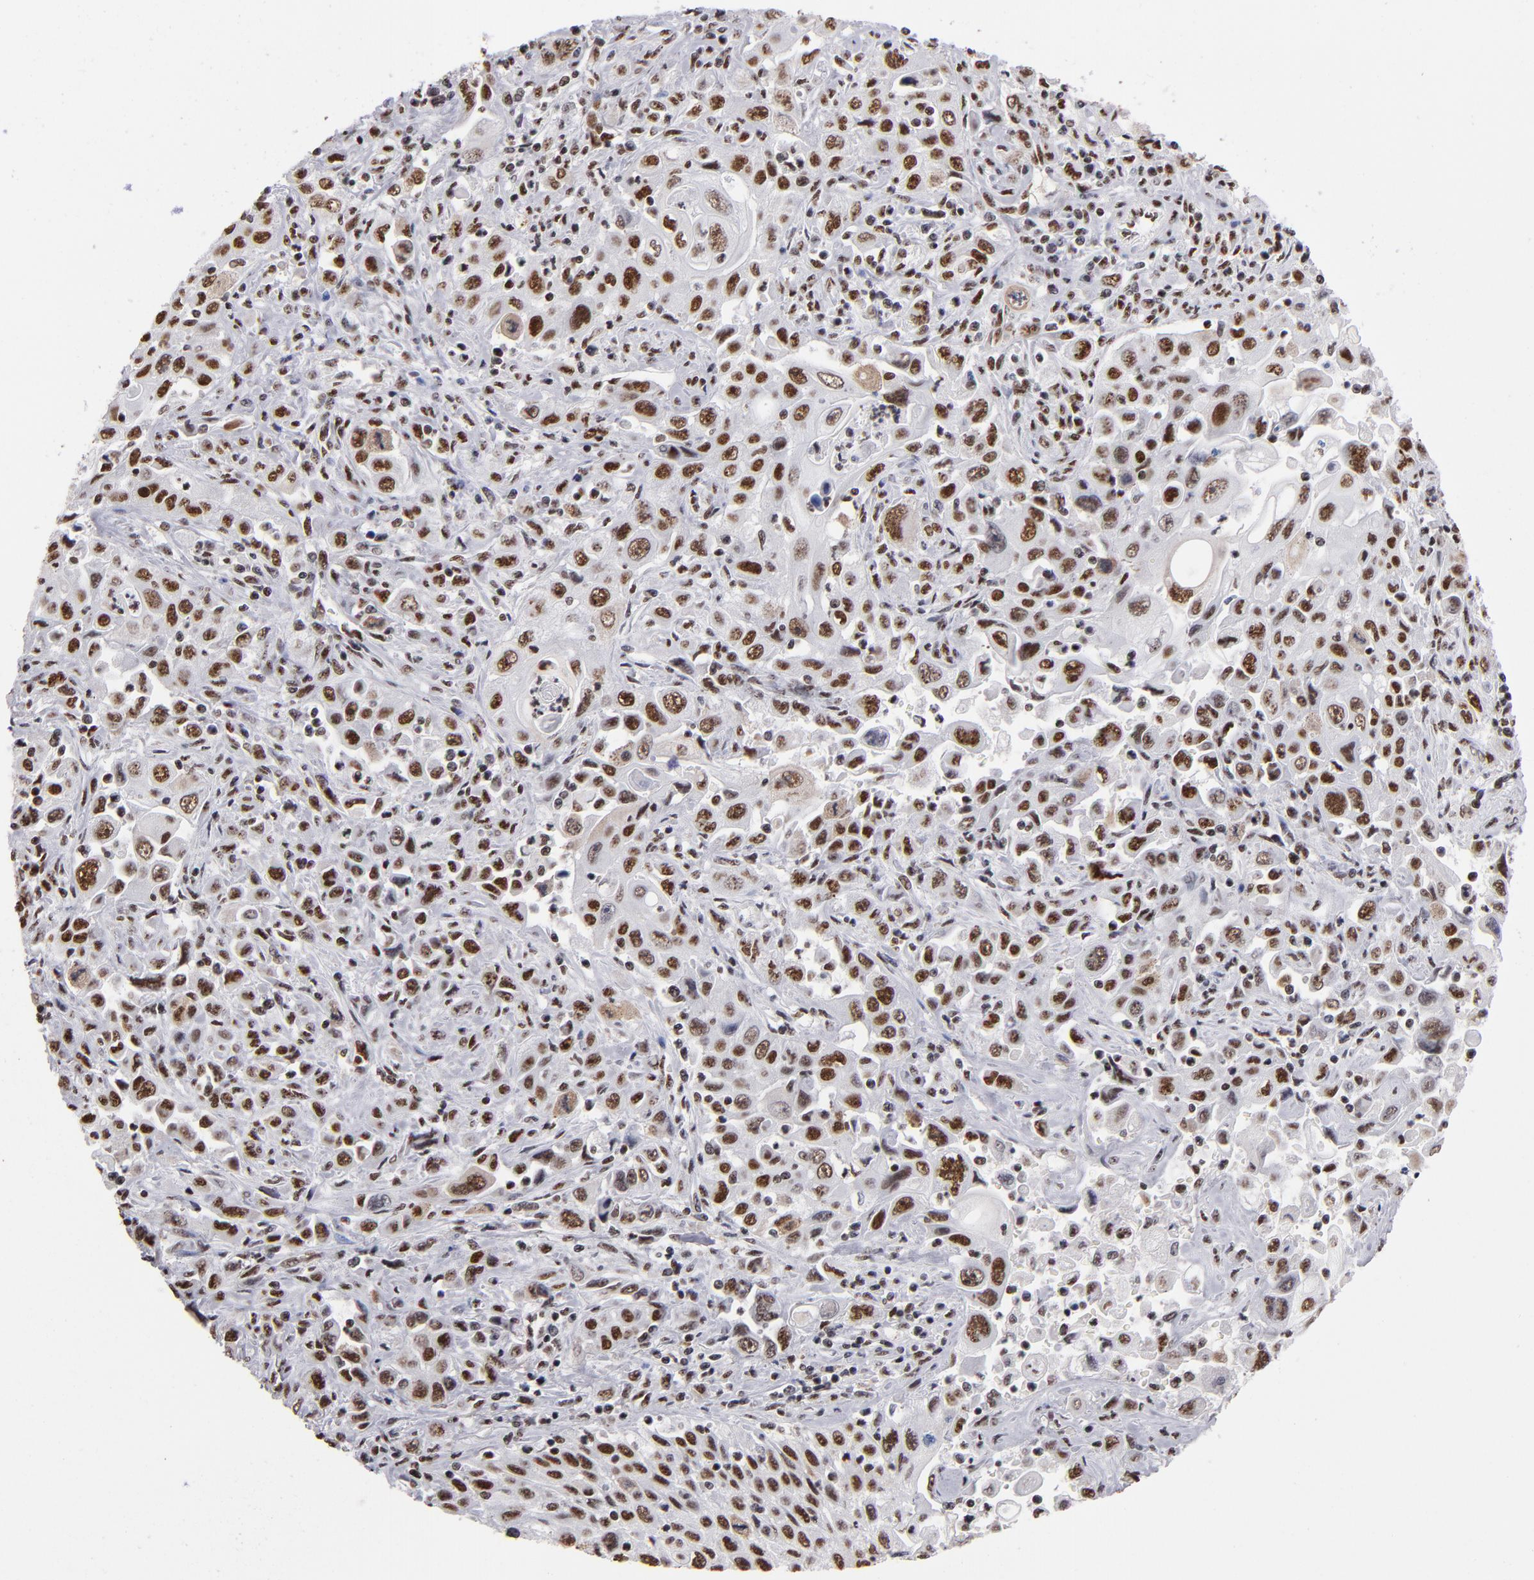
{"staining": {"intensity": "strong", "quantity": ">75%", "location": "nuclear"}, "tissue": "pancreatic cancer", "cell_type": "Tumor cells", "image_type": "cancer", "snomed": [{"axis": "morphology", "description": "Adenocarcinoma, NOS"}, {"axis": "topography", "description": "Pancreas"}], "caption": "High-magnification brightfield microscopy of pancreatic cancer (adenocarcinoma) stained with DAB (3,3'-diaminobenzidine) (brown) and counterstained with hematoxylin (blue). tumor cells exhibit strong nuclear staining is identified in about>75% of cells.", "gene": "MRE11", "patient": {"sex": "male", "age": 70}}